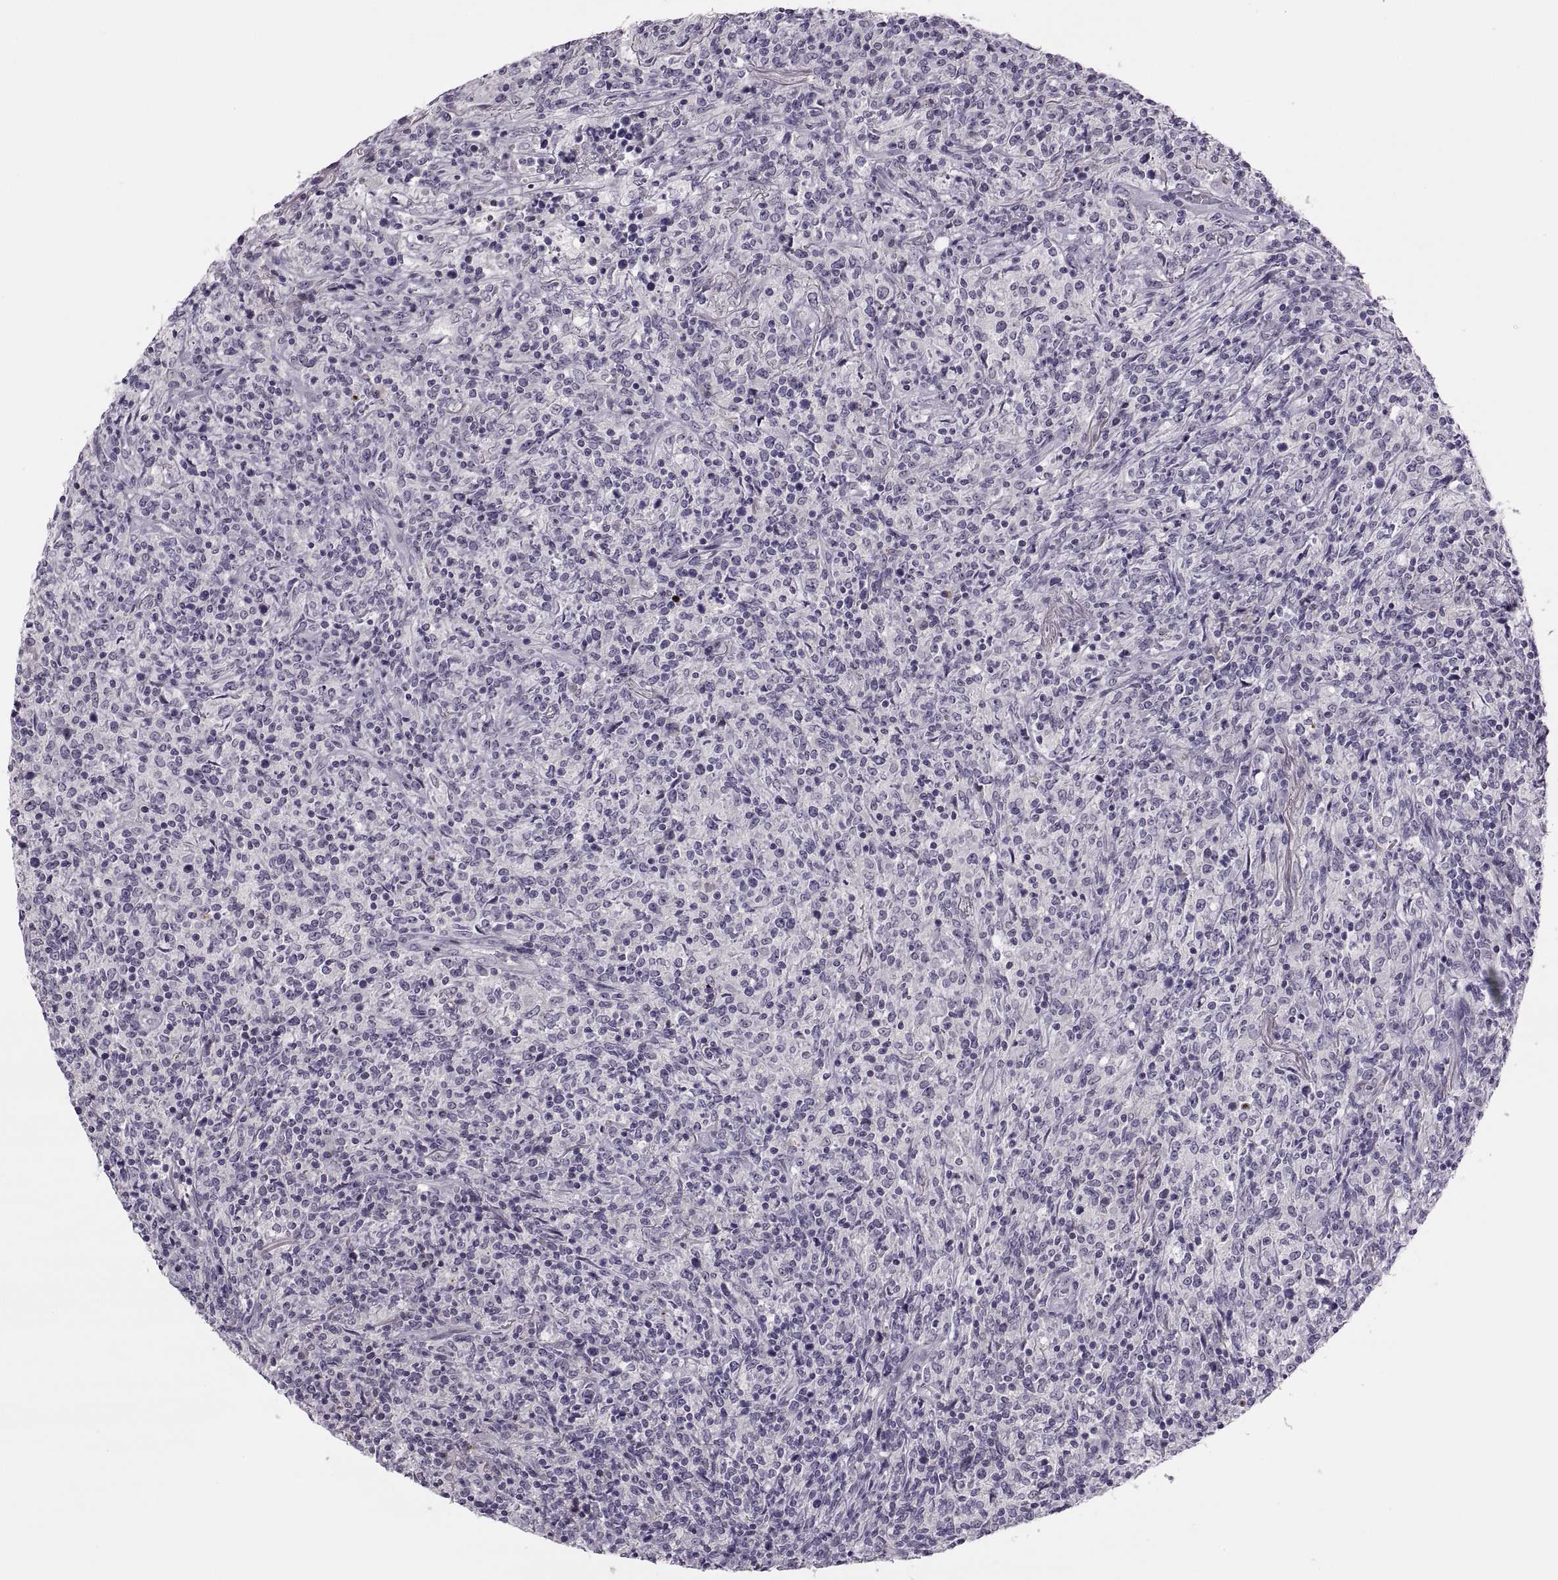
{"staining": {"intensity": "negative", "quantity": "none", "location": "none"}, "tissue": "lymphoma", "cell_type": "Tumor cells", "image_type": "cancer", "snomed": [{"axis": "morphology", "description": "Malignant lymphoma, non-Hodgkin's type, High grade"}, {"axis": "topography", "description": "Lung"}], "caption": "Lymphoma was stained to show a protein in brown. There is no significant staining in tumor cells.", "gene": "CHCT1", "patient": {"sex": "male", "age": 79}}